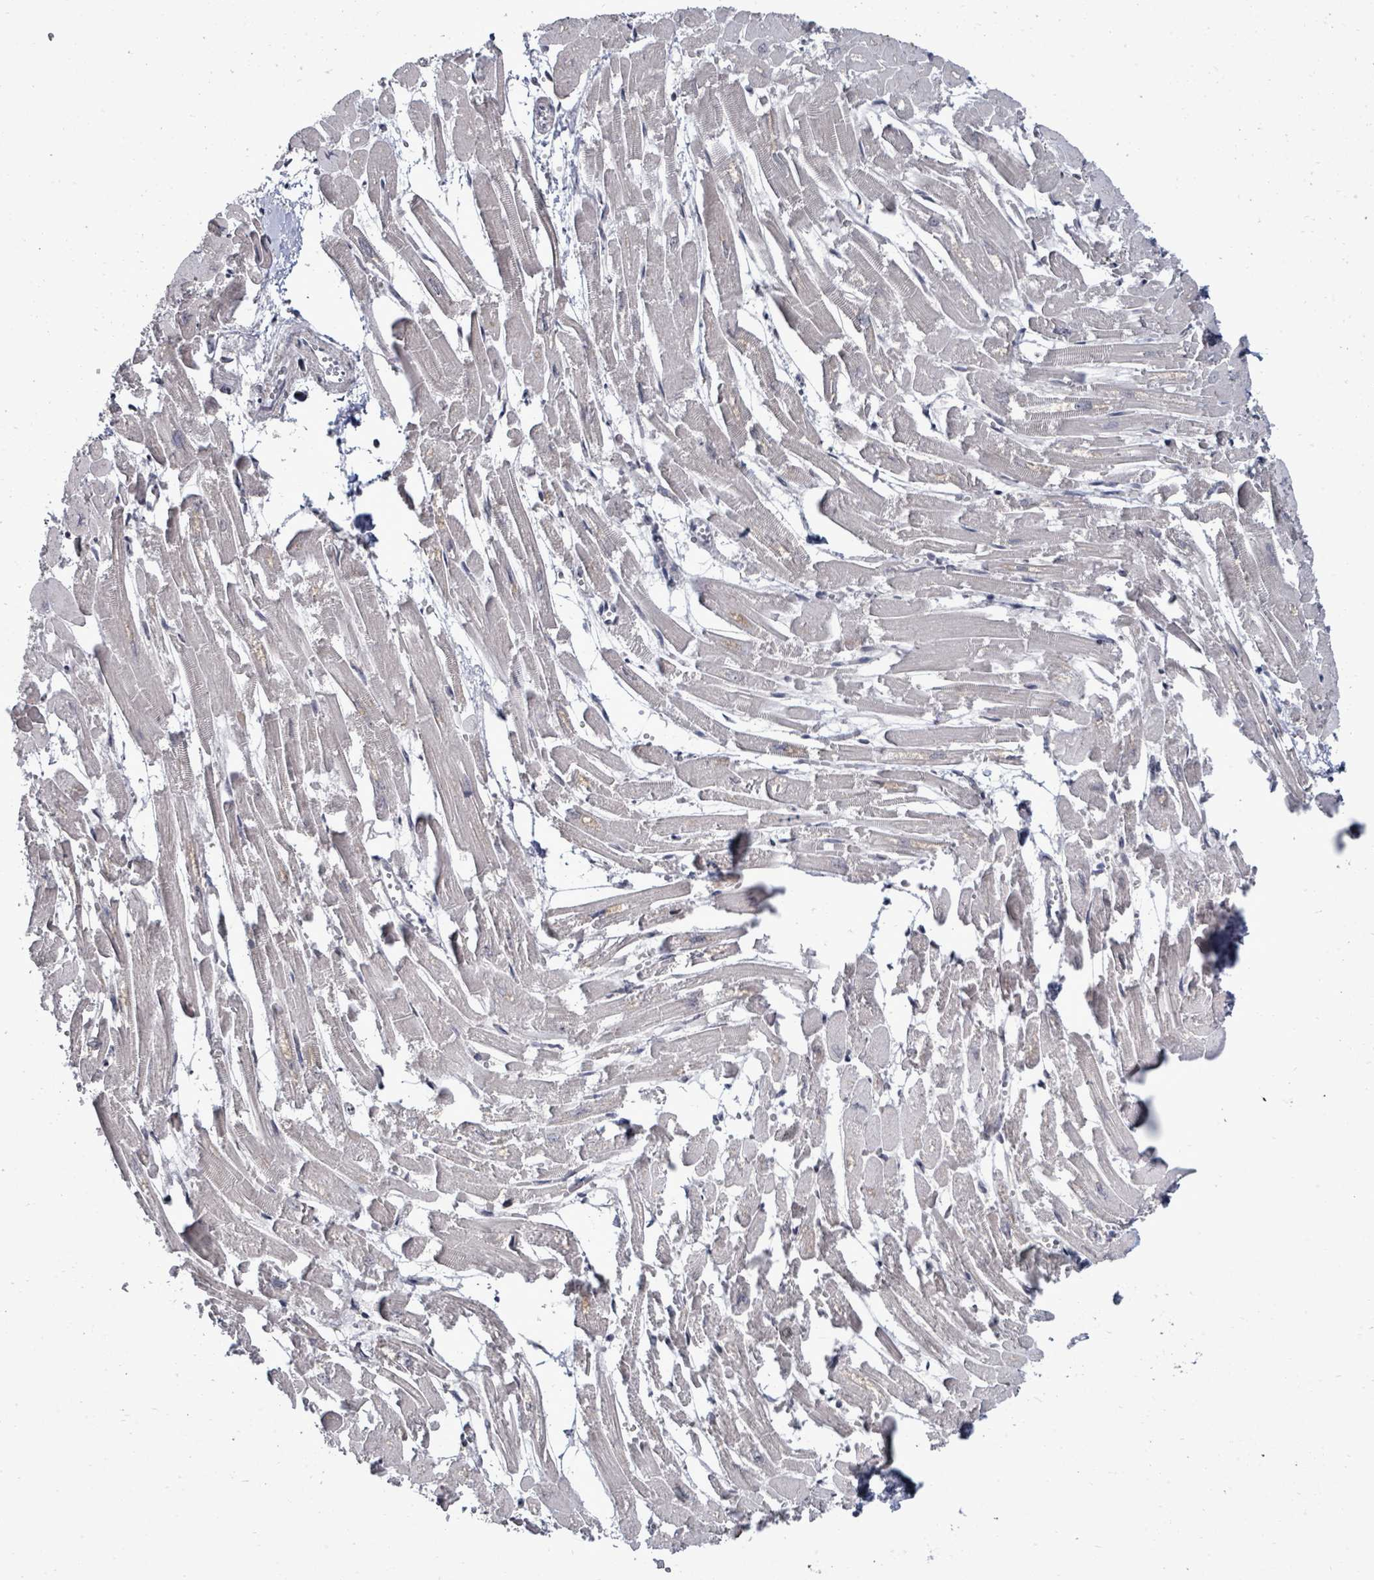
{"staining": {"intensity": "weak", "quantity": "<25%", "location": "cytoplasmic/membranous"}, "tissue": "heart muscle", "cell_type": "Cardiomyocytes", "image_type": "normal", "snomed": [{"axis": "morphology", "description": "Normal tissue, NOS"}, {"axis": "topography", "description": "Heart"}], "caption": "DAB immunohistochemical staining of unremarkable heart muscle displays no significant staining in cardiomyocytes.", "gene": "POMGNT2", "patient": {"sex": "male", "age": 54}}